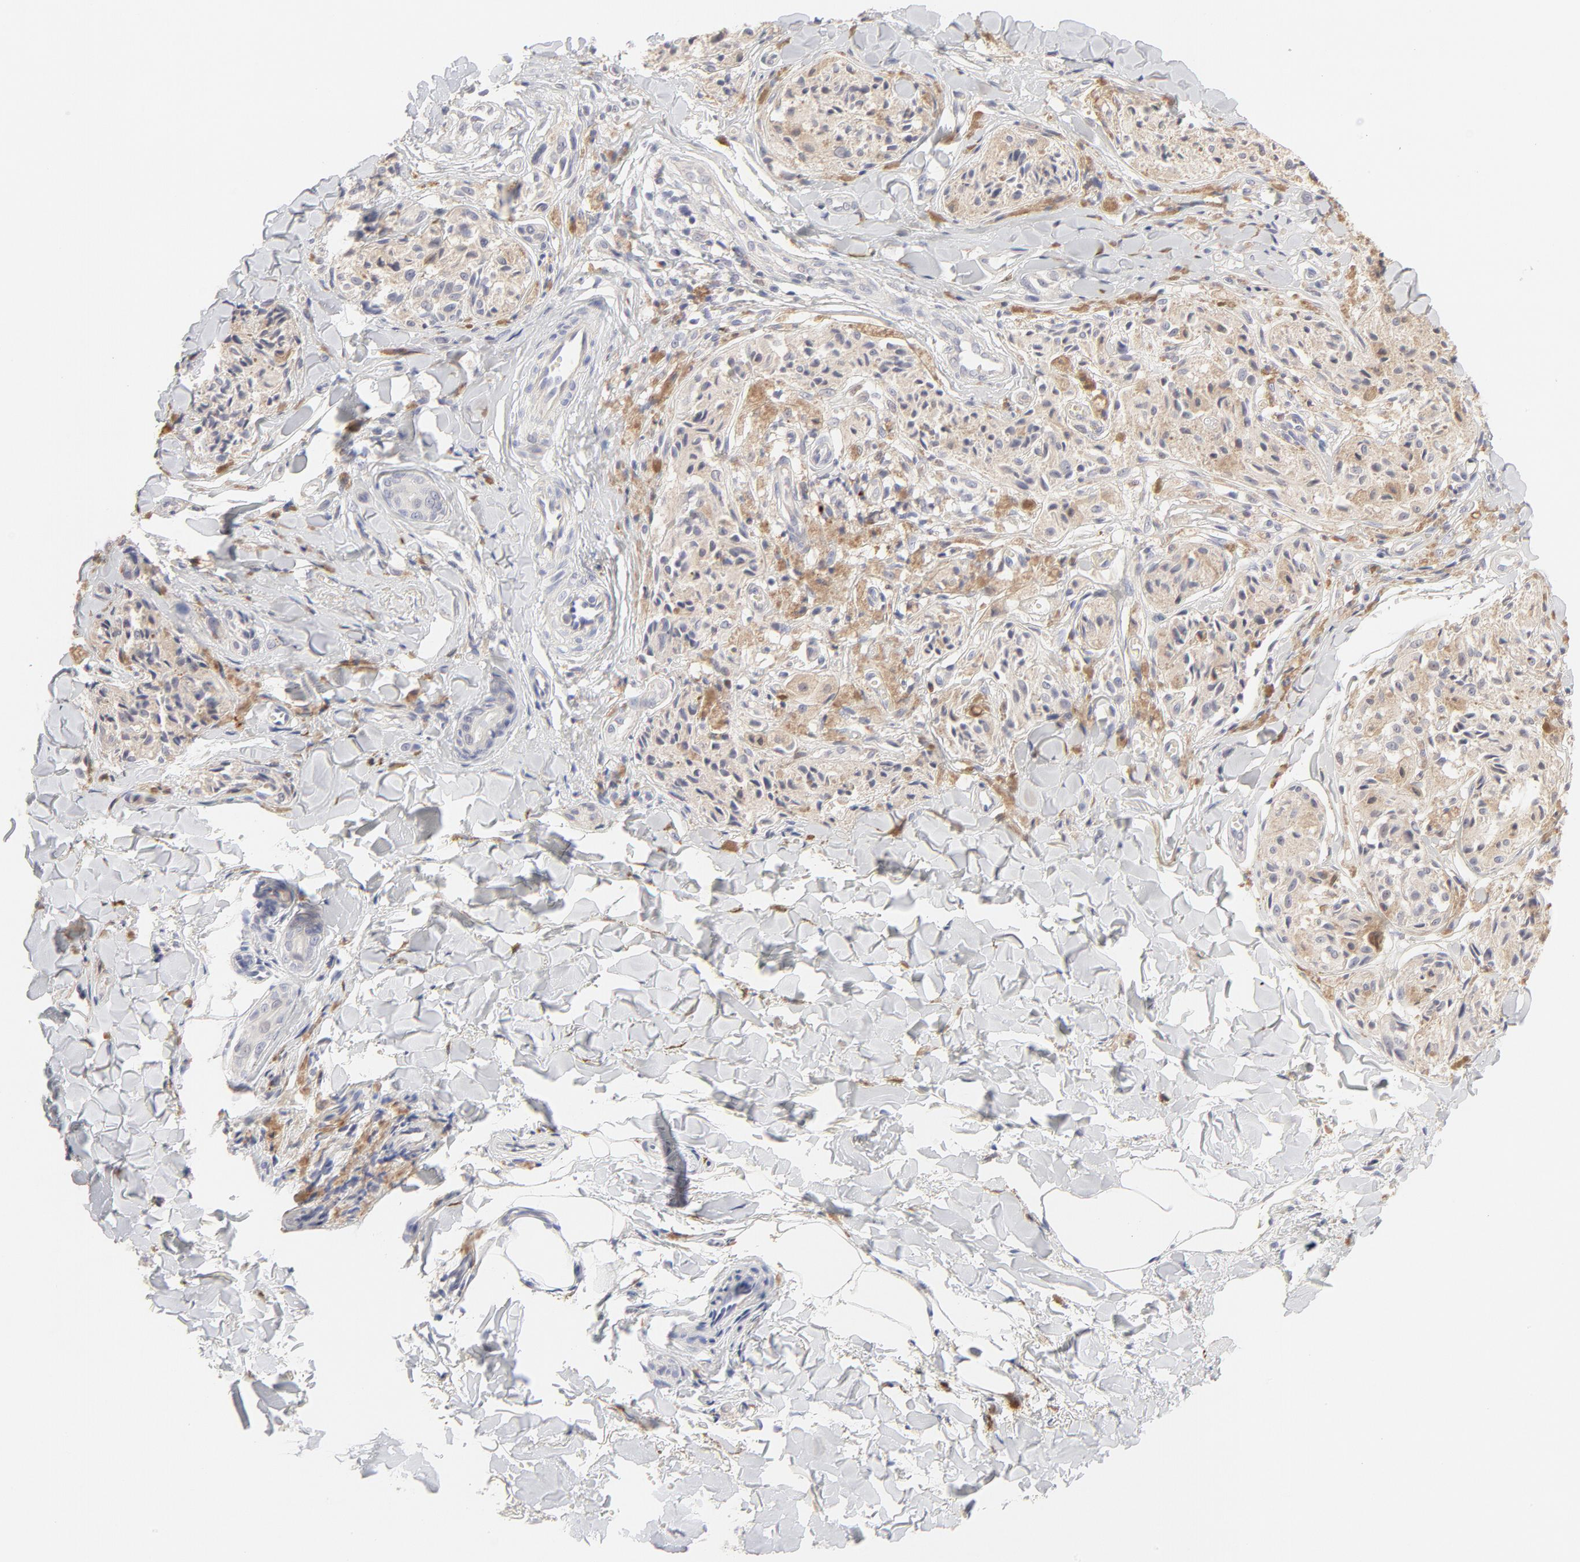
{"staining": {"intensity": "weak", "quantity": ">75%", "location": "cytoplasmic/membranous"}, "tissue": "melanoma", "cell_type": "Tumor cells", "image_type": "cancer", "snomed": [{"axis": "morphology", "description": "Malignant melanoma, Metastatic site"}, {"axis": "topography", "description": "Skin"}], "caption": "Tumor cells show low levels of weak cytoplasmic/membranous positivity in about >75% of cells in melanoma. (brown staining indicates protein expression, while blue staining denotes nuclei).", "gene": "ELF3", "patient": {"sex": "female", "age": 66}}